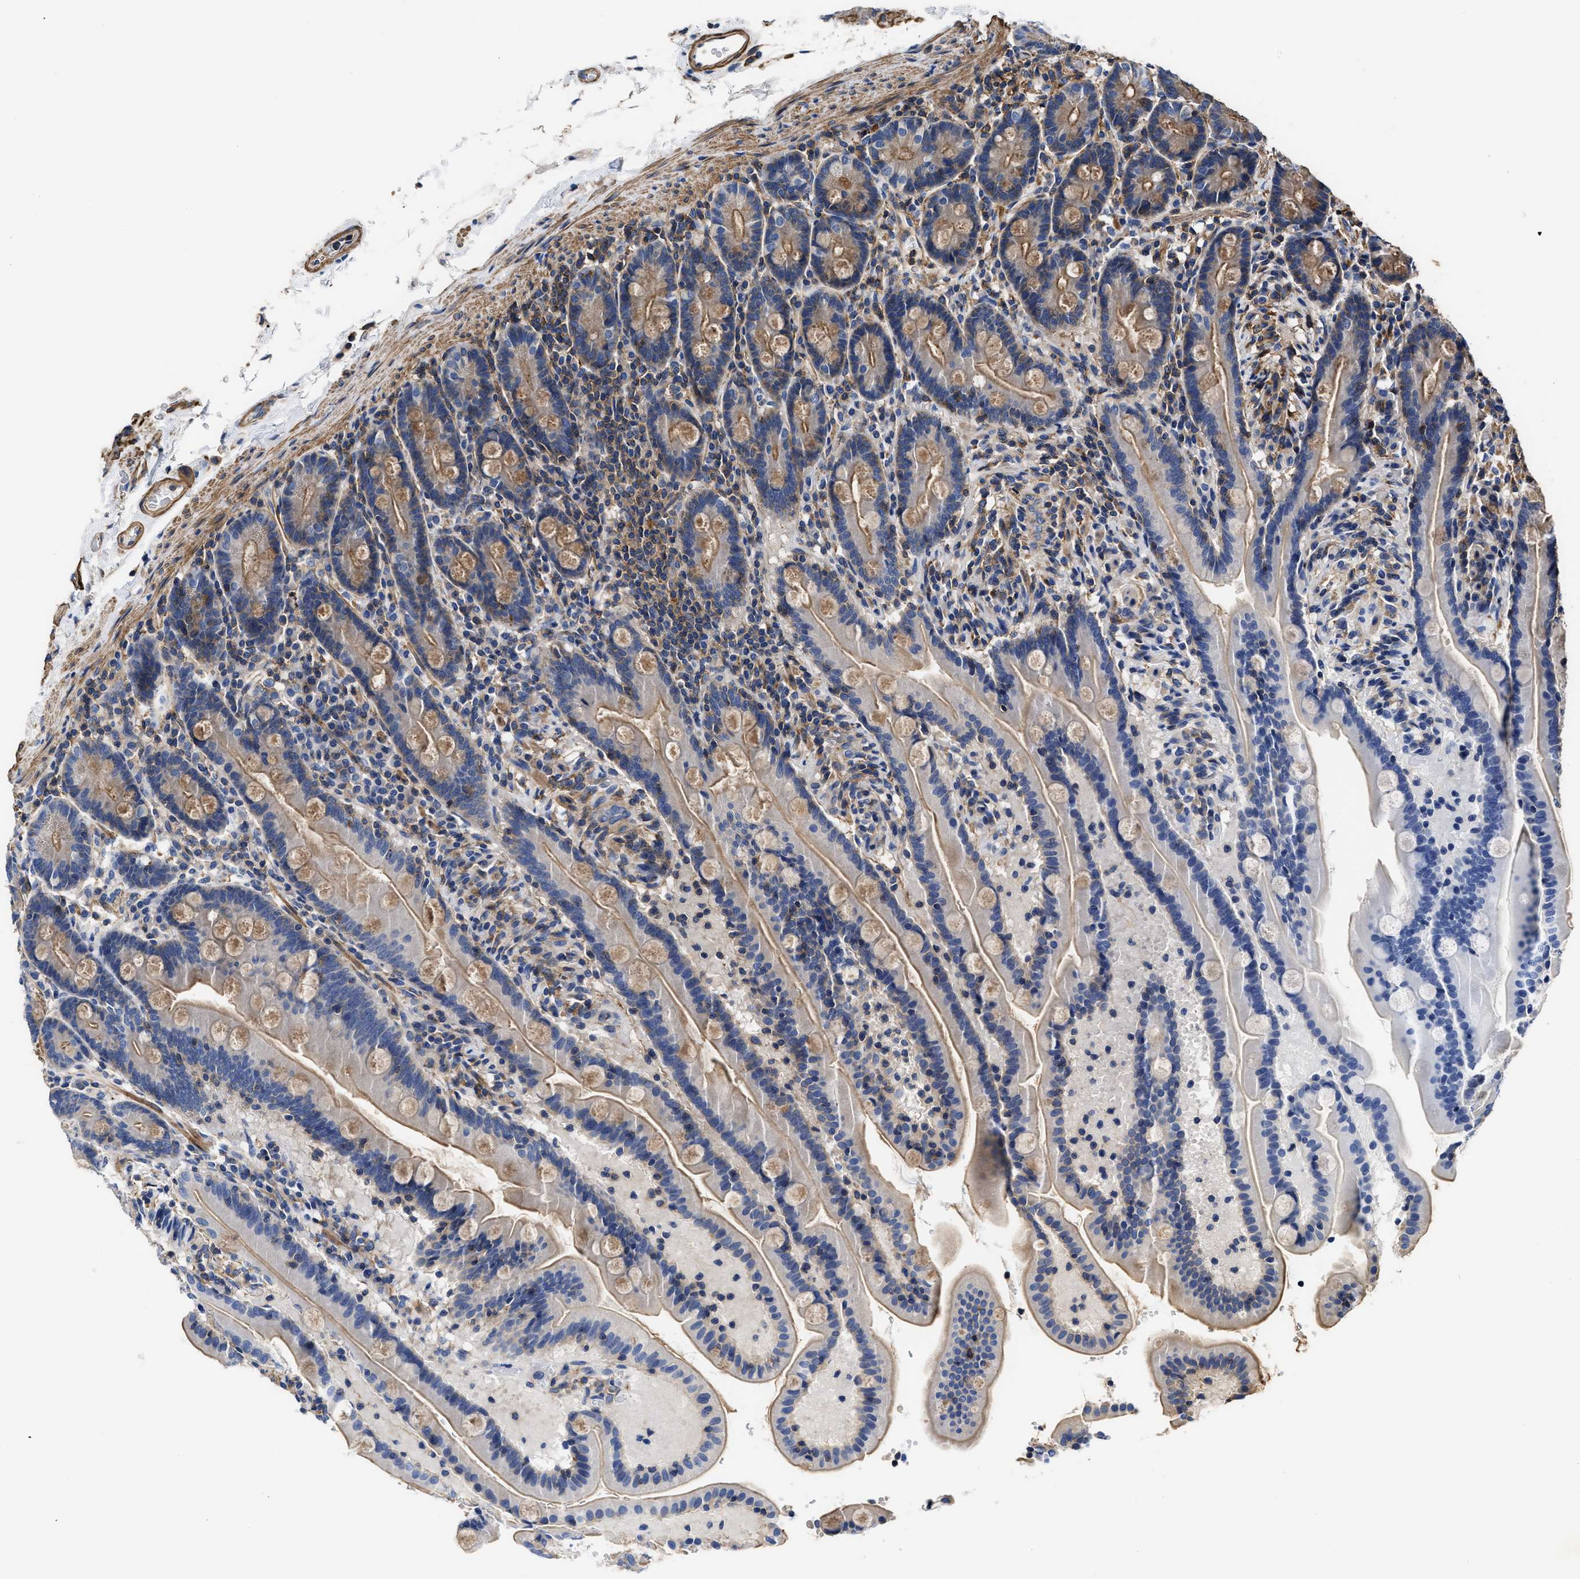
{"staining": {"intensity": "moderate", "quantity": ">75%", "location": "cytoplasmic/membranous"}, "tissue": "duodenum", "cell_type": "Glandular cells", "image_type": "normal", "snomed": [{"axis": "morphology", "description": "Normal tissue, NOS"}, {"axis": "topography", "description": "Duodenum"}], "caption": "Protein staining by IHC demonstrates moderate cytoplasmic/membranous positivity in approximately >75% of glandular cells in unremarkable duodenum. The protein is stained brown, and the nuclei are stained in blue (DAB (3,3'-diaminobenzidine) IHC with brightfield microscopy, high magnification).", "gene": "SCUBE2", "patient": {"sex": "male", "age": 54}}